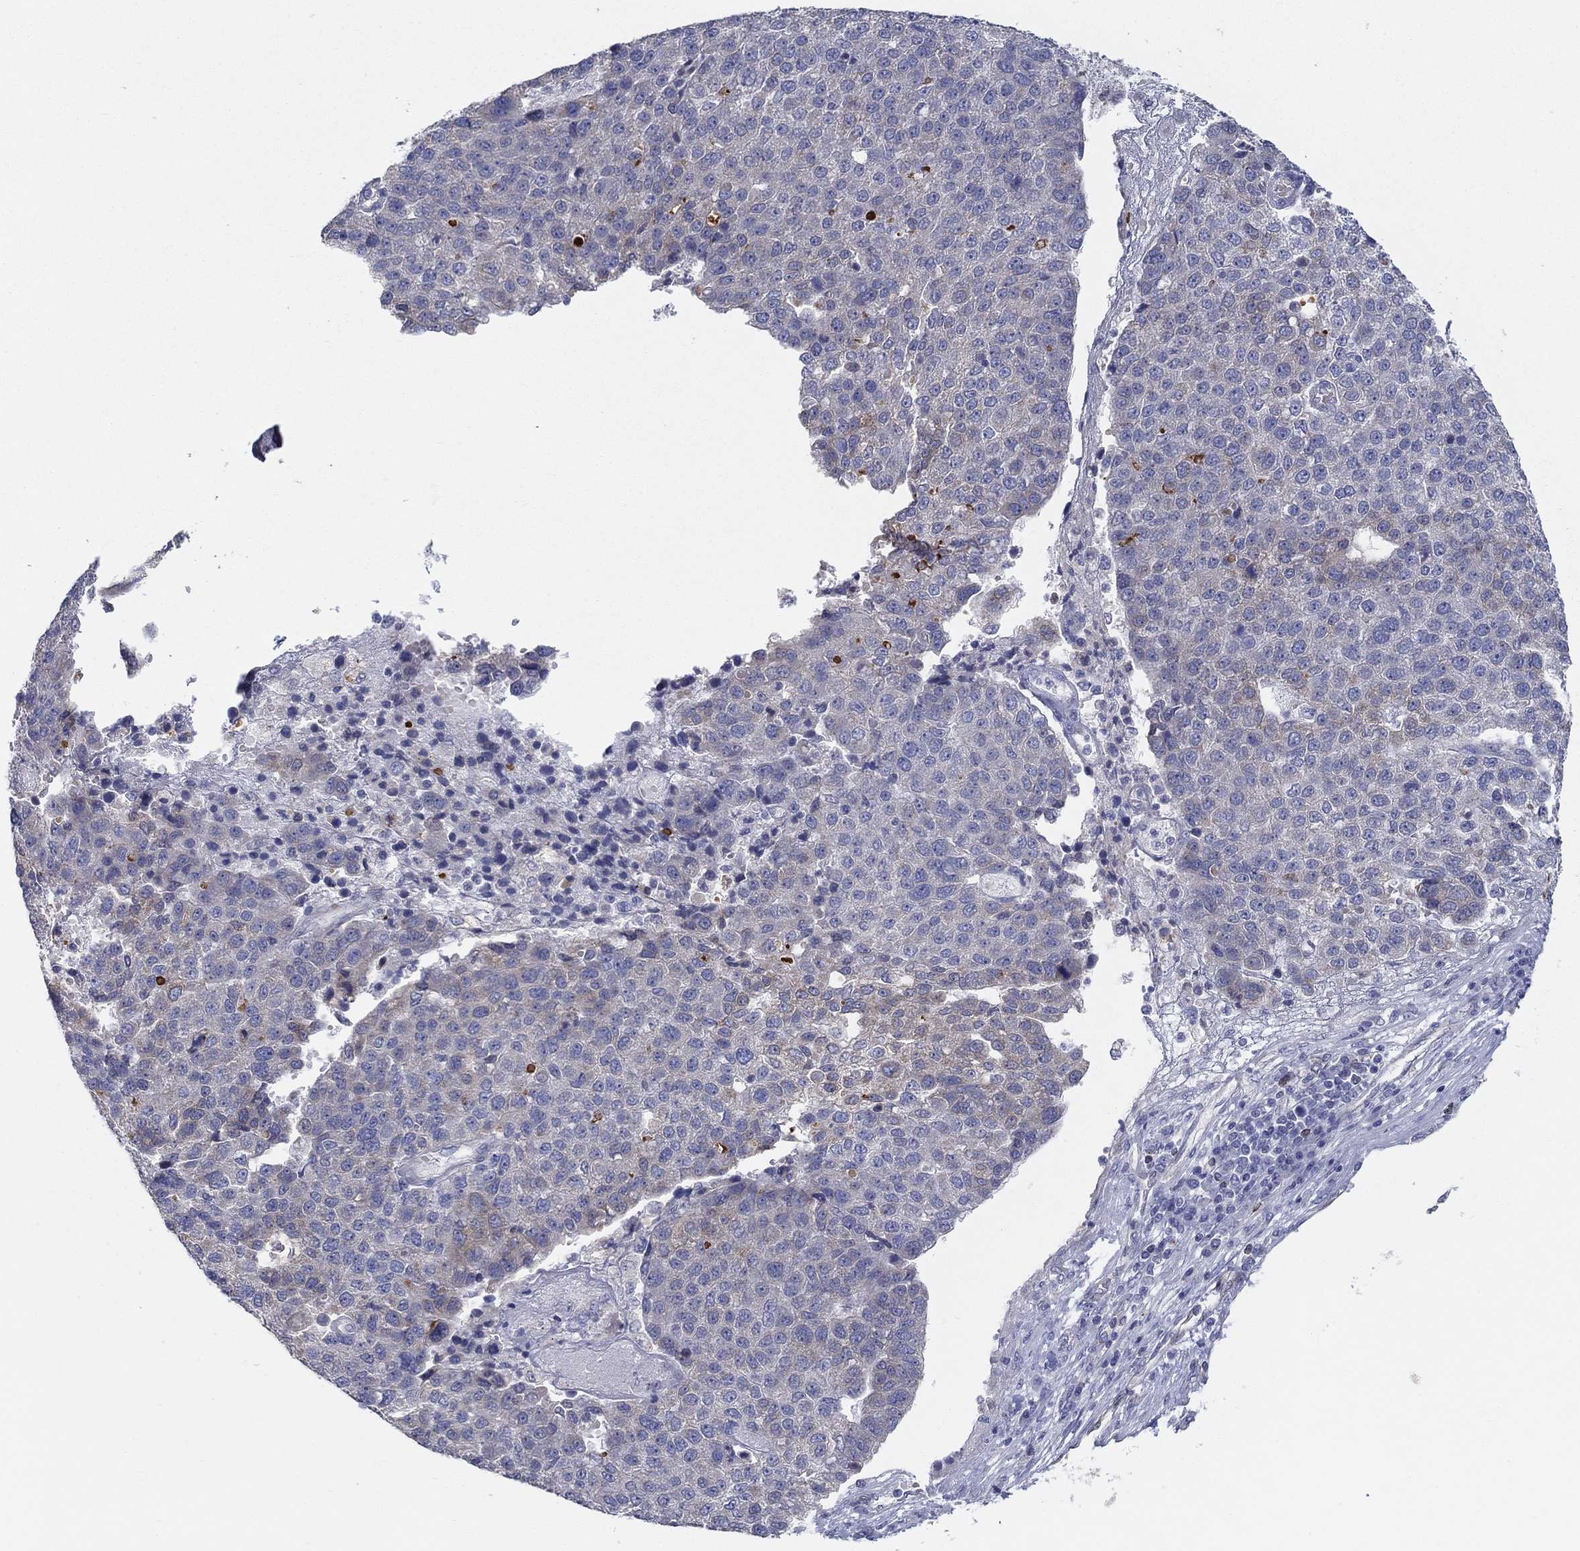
{"staining": {"intensity": "negative", "quantity": "none", "location": "none"}, "tissue": "pancreatic cancer", "cell_type": "Tumor cells", "image_type": "cancer", "snomed": [{"axis": "morphology", "description": "Adenocarcinoma, NOS"}, {"axis": "topography", "description": "Pancreas"}], "caption": "Tumor cells show no significant protein expression in pancreatic adenocarcinoma. (DAB (3,3'-diaminobenzidine) IHC with hematoxylin counter stain).", "gene": "ERMP1", "patient": {"sex": "female", "age": 61}}